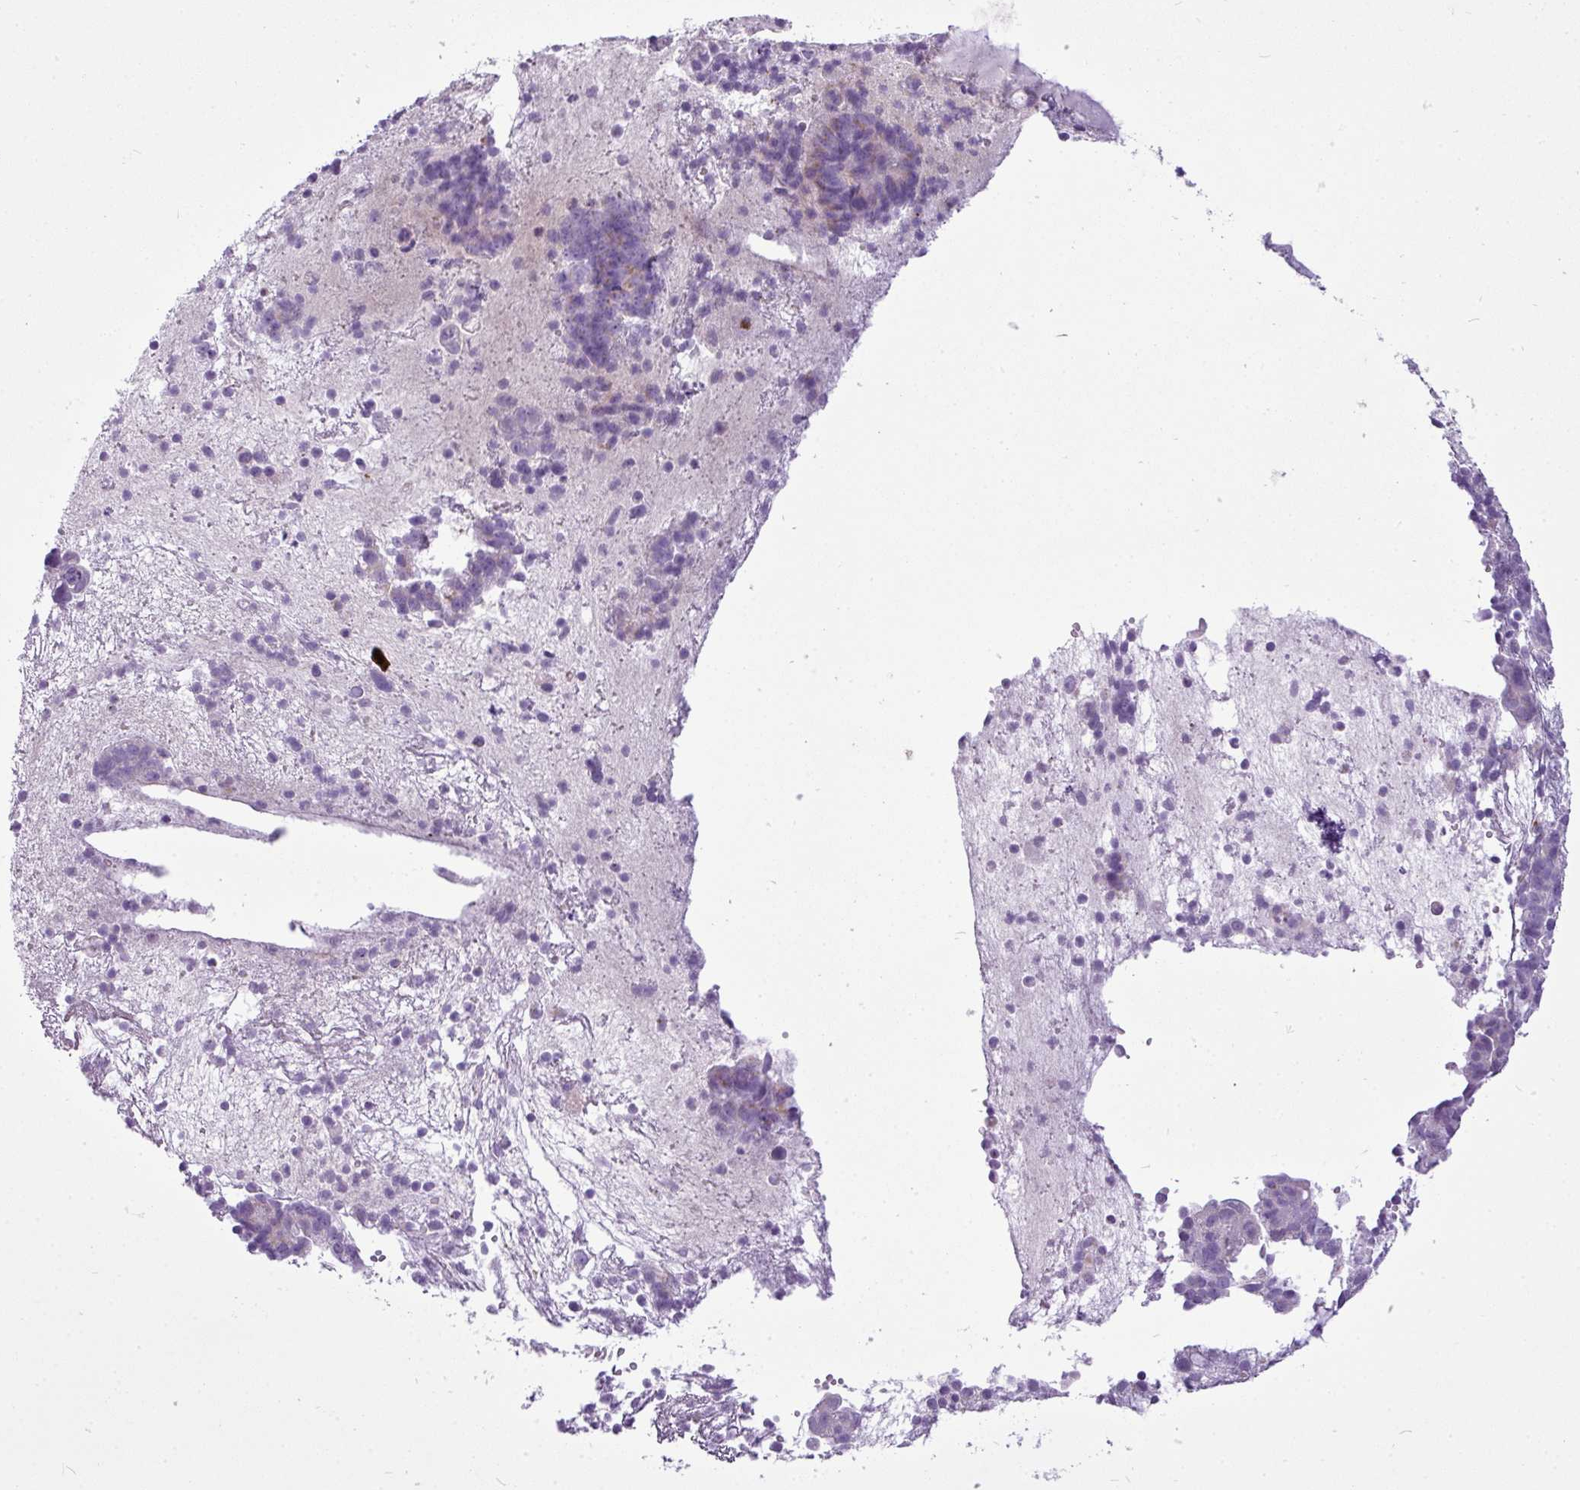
{"staining": {"intensity": "negative", "quantity": "none", "location": "none"}, "tissue": "endometrial cancer", "cell_type": "Tumor cells", "image_type": "cancer", "snomed": [{"axis": "morphology", "description": "Adenocarcinoma, NOS"}, {"axis": "topography", "description": "Endometrium"}], "caption": "A high-resolution photomicrograph shows IHC staining of endometrial adenocarcinoma, which reveals no significant expression in tumor cells.", "gene": "FAM43A", "patient": {"sex": "female", "age": 76}}